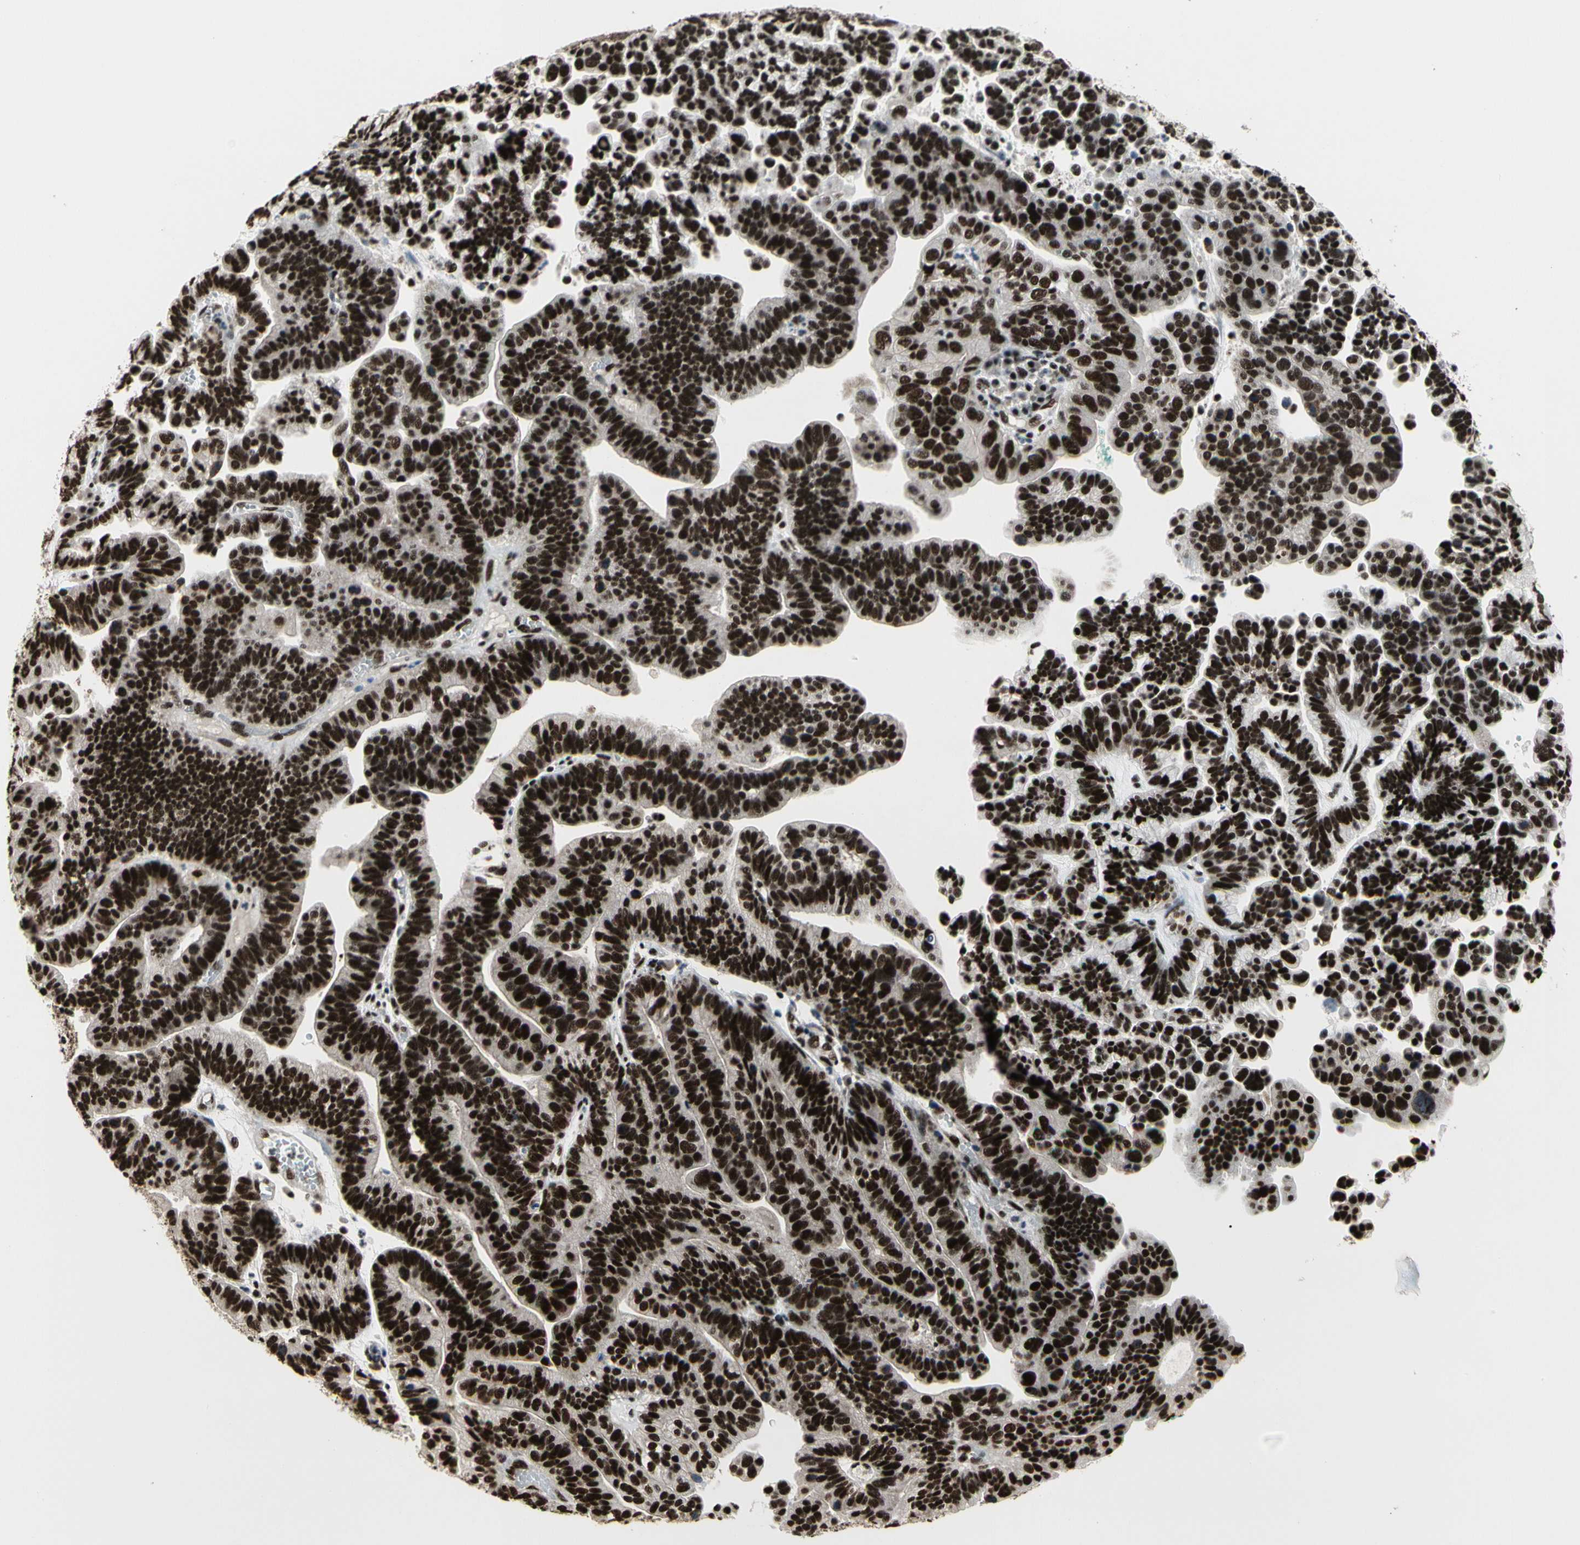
{"staining": {"intensity": "strong", "quantity": ">75%", "location": "nuclear"}, "tissue": "ovarian cancer", "cell_type": "Tumor cells", "image_type": "cancer", "snomed": [{"axis": "morphology", "description": "Cystadenocarcinoma, serous, NOS"}, {"axis": "topography", "description": "Ovary"}], "caption": "Ovarian cancer (serous cystadenocarcinoma) stained with immunohistochemistry displays strong nuclear positivity in approximately >75% of tumor cells.", "gene": "SRSF11", "patient": {"sex": "female", "age": 56}}